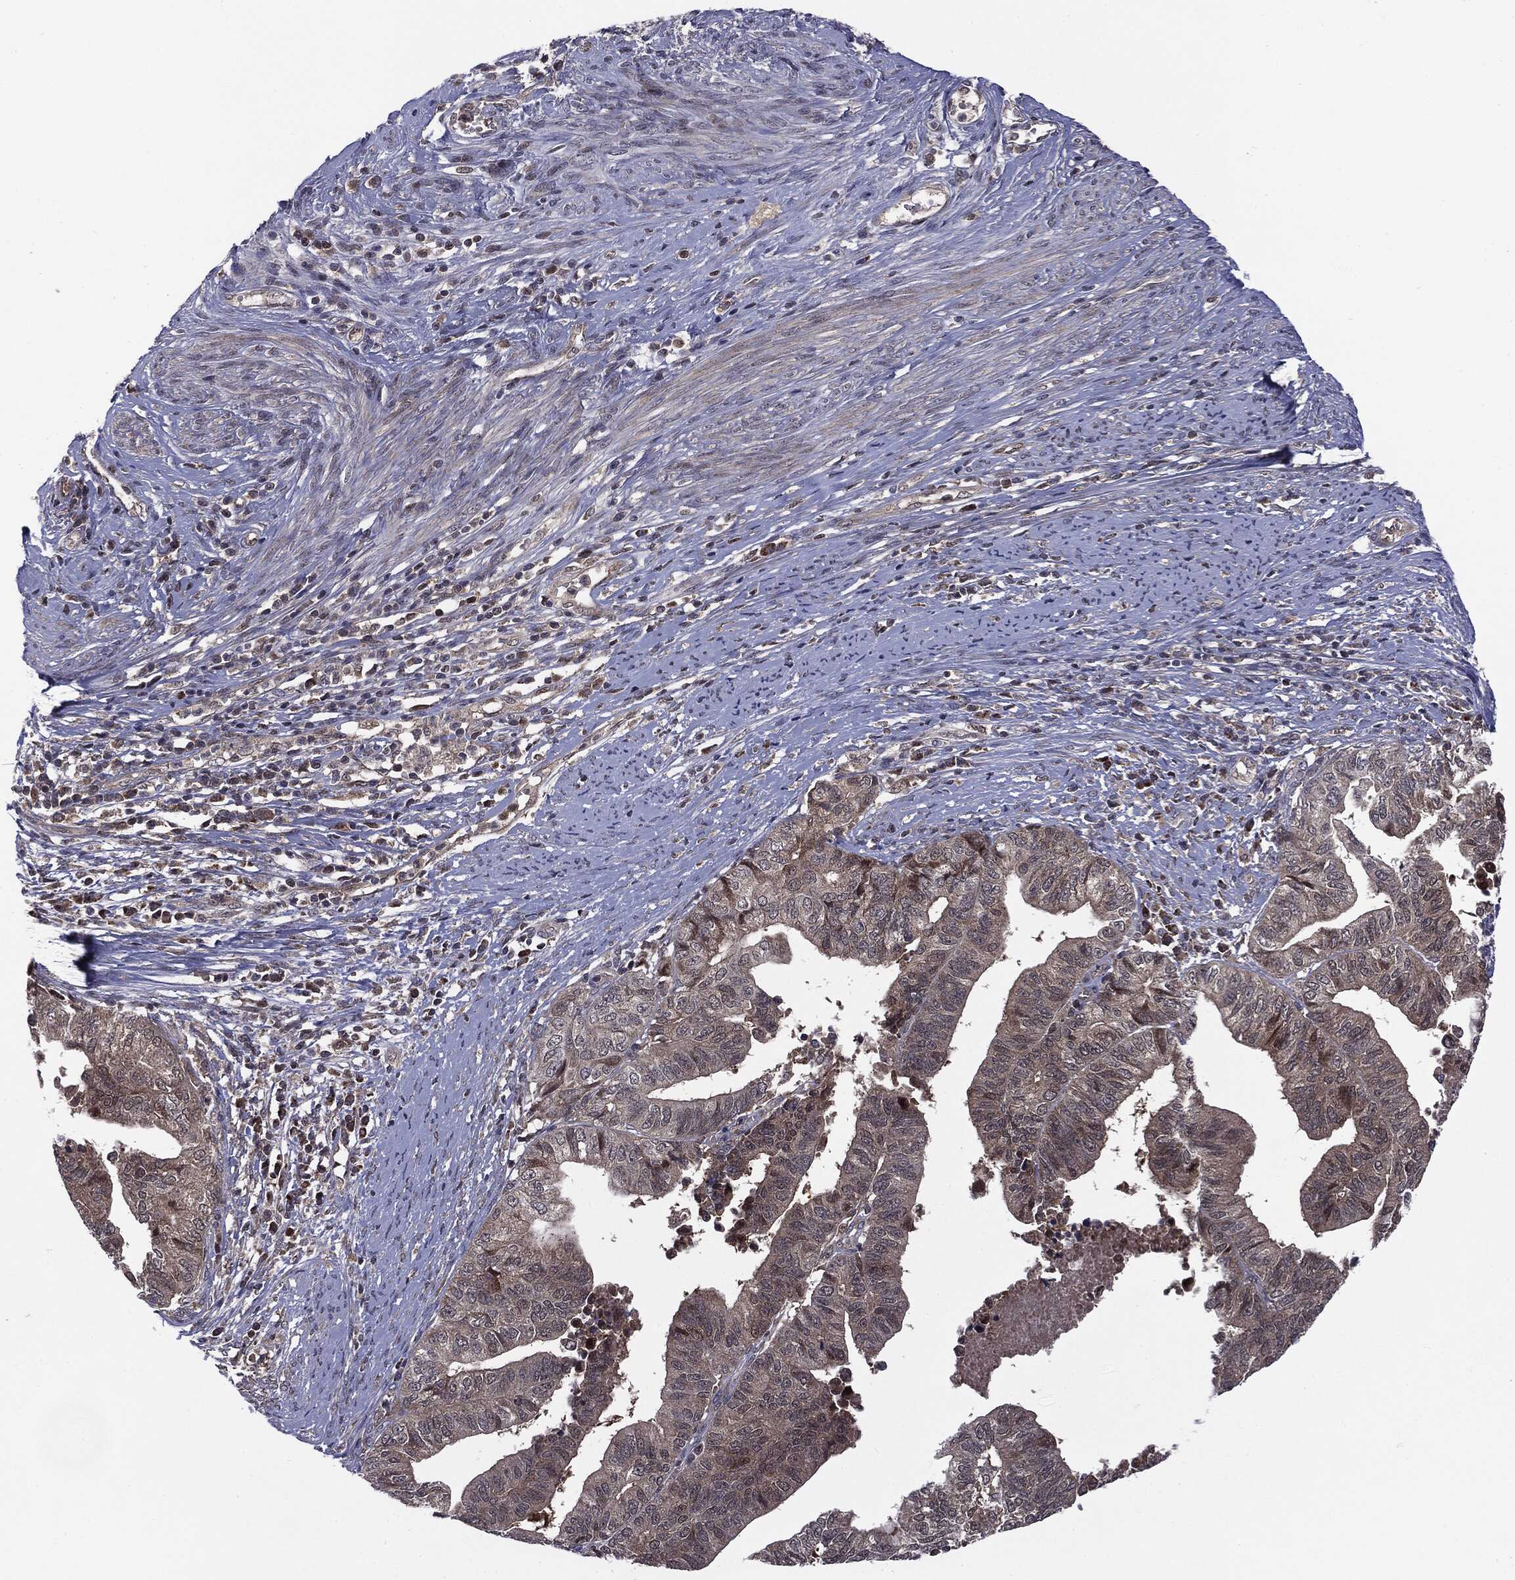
{"staining": {"intensity": "negative", "quantity": "none", "location": "none"}, "tissue": "endometrial cancer", "cell_type": "Tumor cells", "image_type": "cancer", "snomed": [{"axis": "morphology", "description": "Adenocarcinoma, NOS"}, {"axis": "topography", "description": "Endometrium"}], "caption": "This is a micrograph of immunohistochemistry (IHC) staining of endometrial cancer, which shows no positivity in tumor cells.", "gene": "PTPA", "patient": {"sex": "female", "age": 65}}